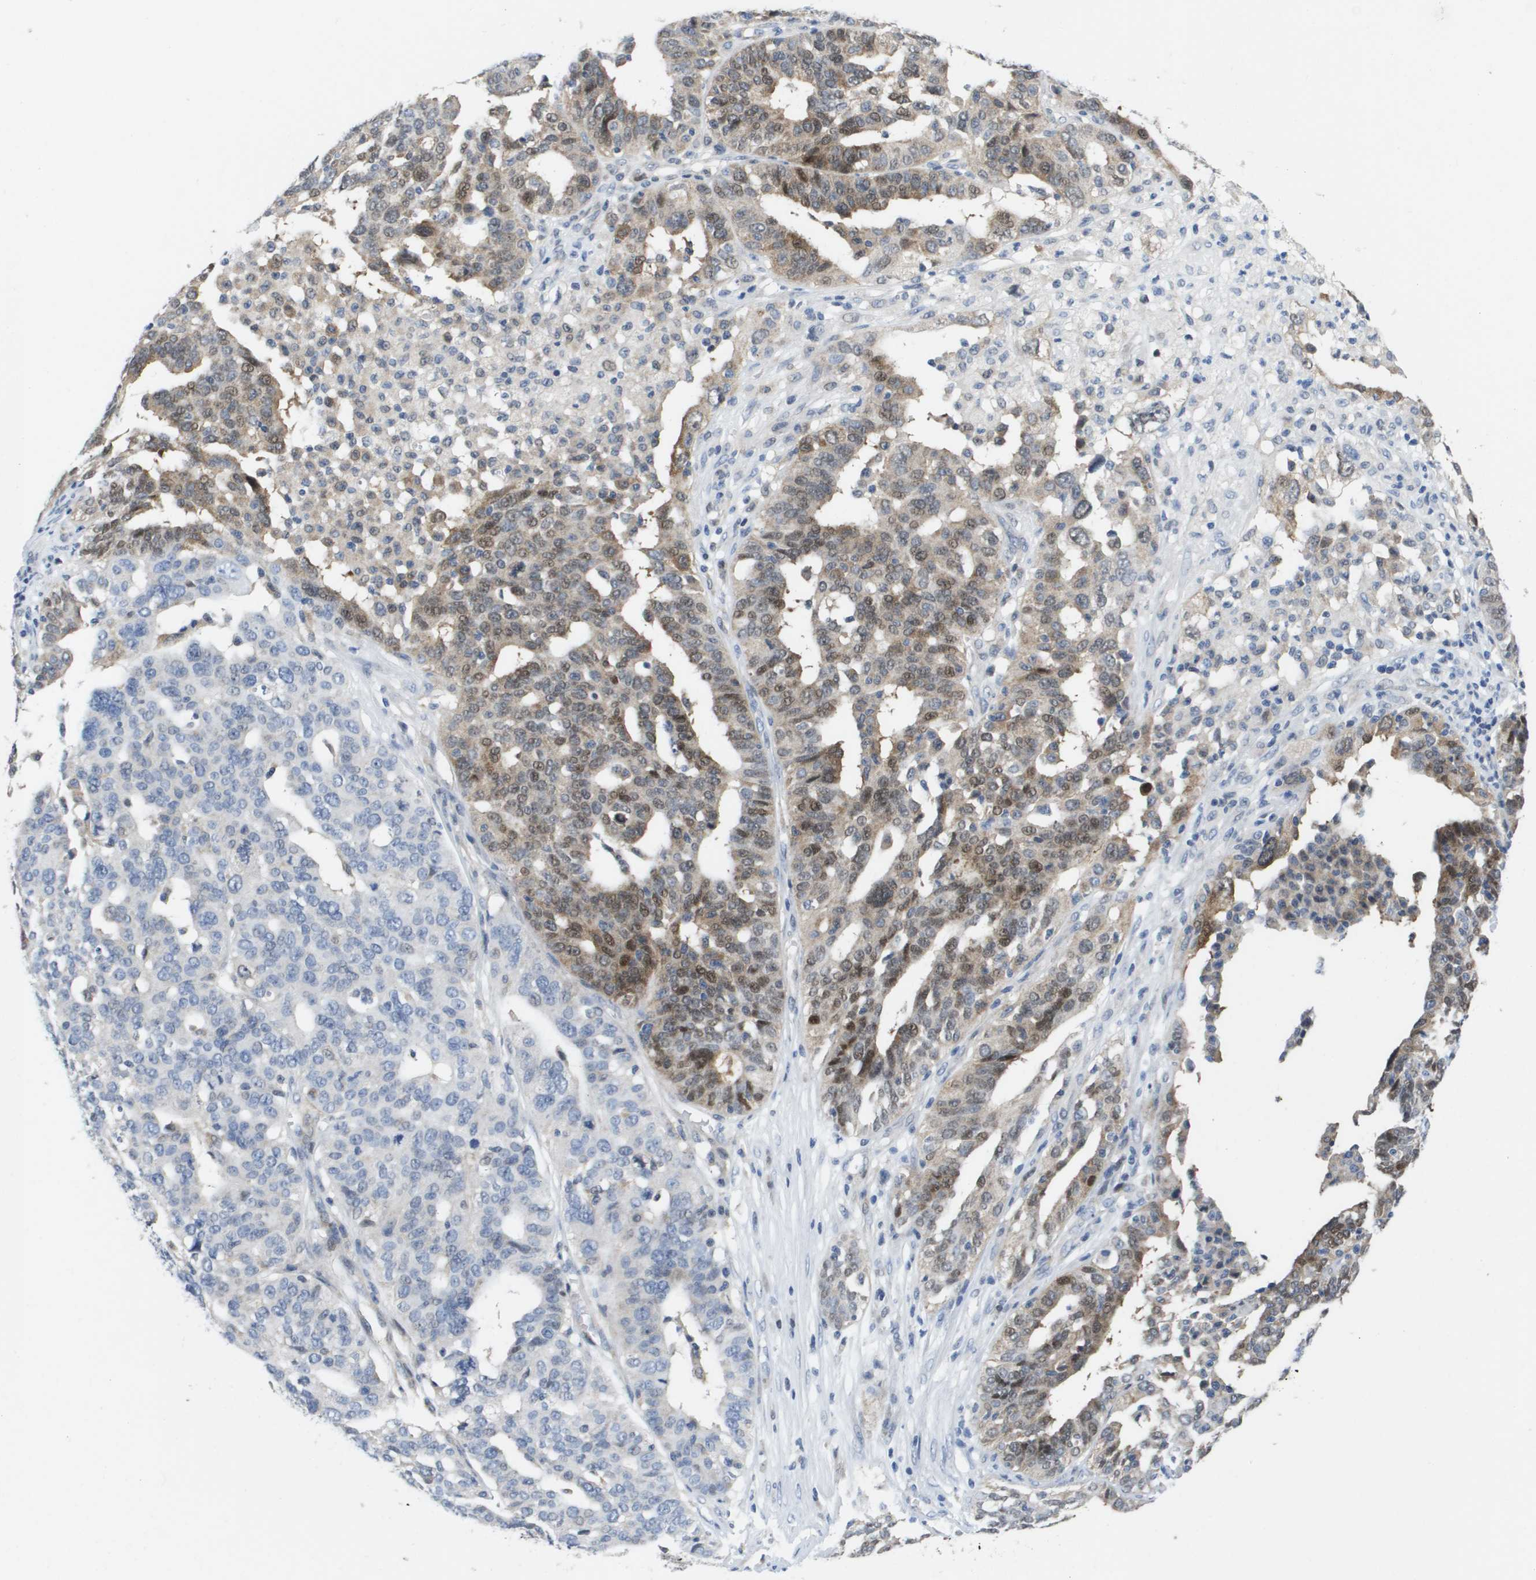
{"staining": {"intensity": "moderate", "quantity": "25%-75%", "location": "cytoplasmic/membranous,nuclear"}, "tissue": "ovarian cancer", "cell_type": "Tumor cells", "image_type": "cancer", "snomed": [{"axis": "morphology", "description": "Cystadenocarcinoma, serous, NOS"}, {"axis": "topography", "description": "Ovary"}], "caption": "The micrograph reveals staining of ovarian cancer (serous cystadenocarcinoma), revealing moderate cytoplasmic/membranous and nuclear protein positivity (brown color) within tumor cells. (IHC, brightfield microscopy, high magnification).", "gene": "FKBP4", "patient": {"sex": "female", "age": 59}}